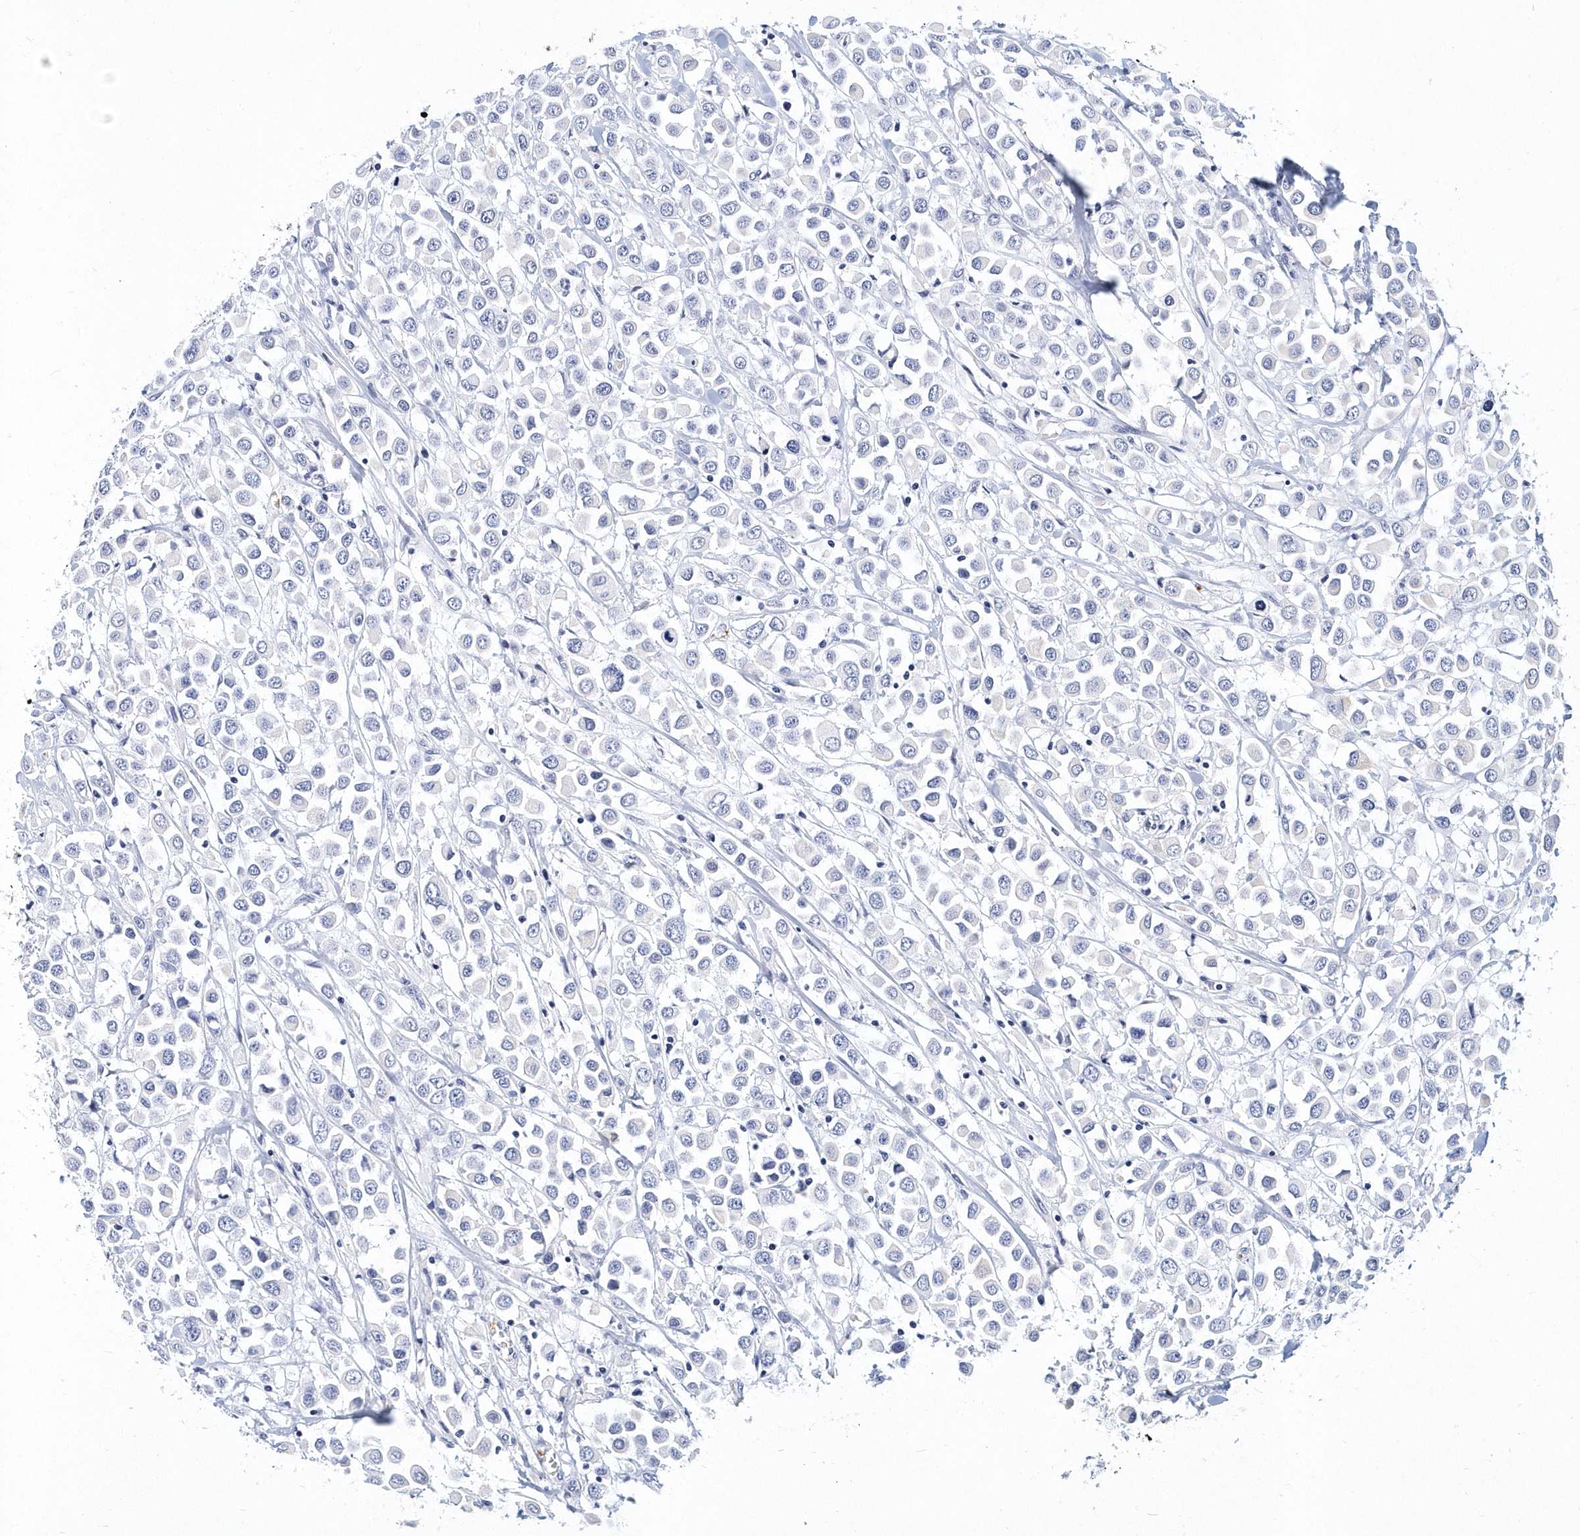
{"staining": {"intensity": "negative", "quantity": "none", "location": "none"}, "tissue": "breast cancer", "cell_type": "Tumor cells", "image_type": "cancer", "snomed": [{"axis": "morphology", "description": "Duct carcinoma"}, {"axis": "topography", "description": "Breast"}], "caption": "This is an IHC histopathology image of human breast cancer (infiltrating ductal carcinoma). There is no positivity in tumor cells.", "gene": "ITGA2B", "patient": {"sex": "female", "age": 61}}